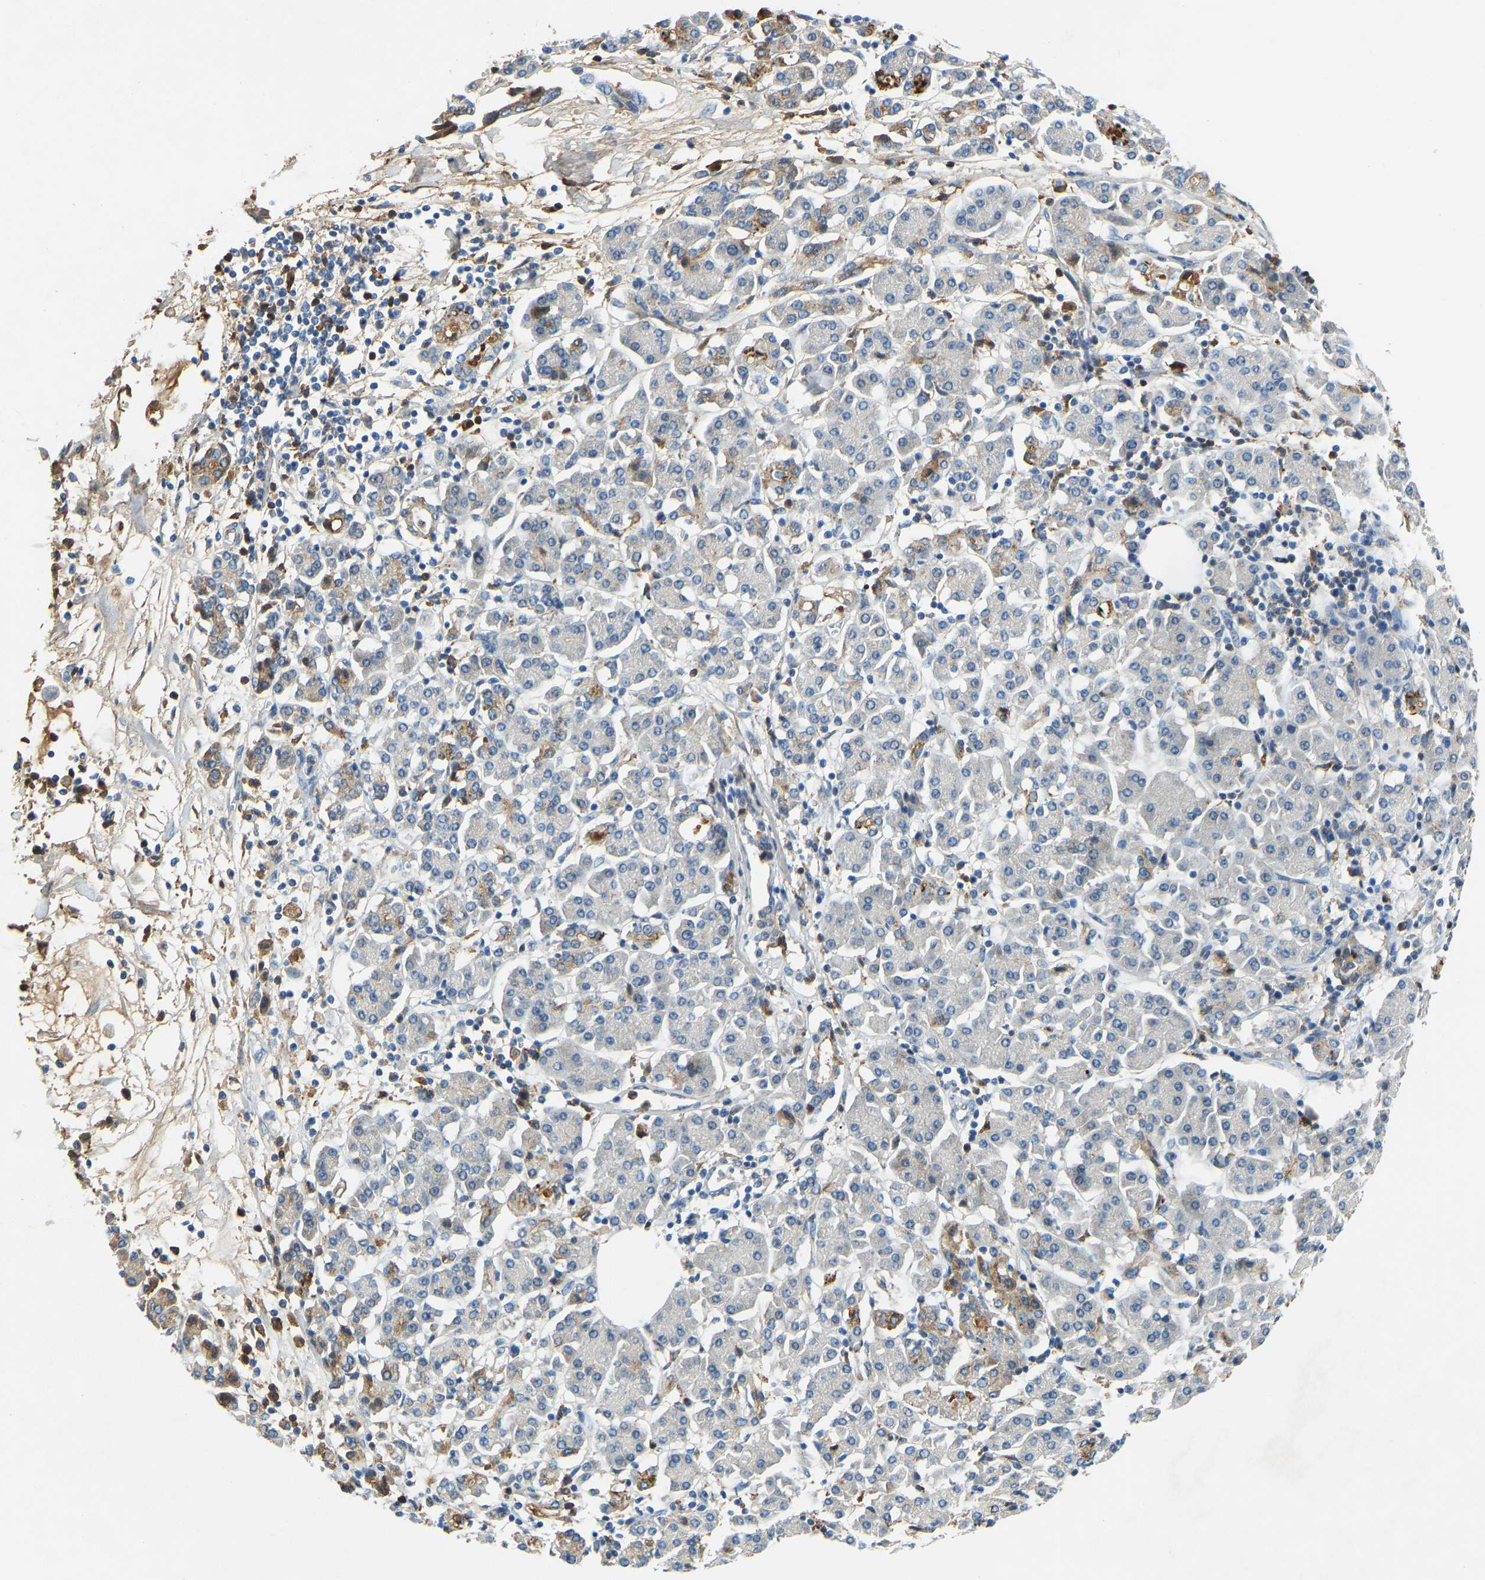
{"staining": {"intensity": "negative", "quantity": "none", "location": "none"}, "tissue": "pancreatic cancer", "cell_type": "Tumor cells", "image_type": "cancer", "snomed": [{"axis": "morphology", "description": "Adenocarcinoma, NOS"}, {"axis": "topography", "description": "Pancreas"}], "caption": "A micrograph of human adenocarcinoma (pancreatic) is negative for staining in tumor cells.", "gene": "THBS4", "patient": {"sex": "female", "age": 57}}